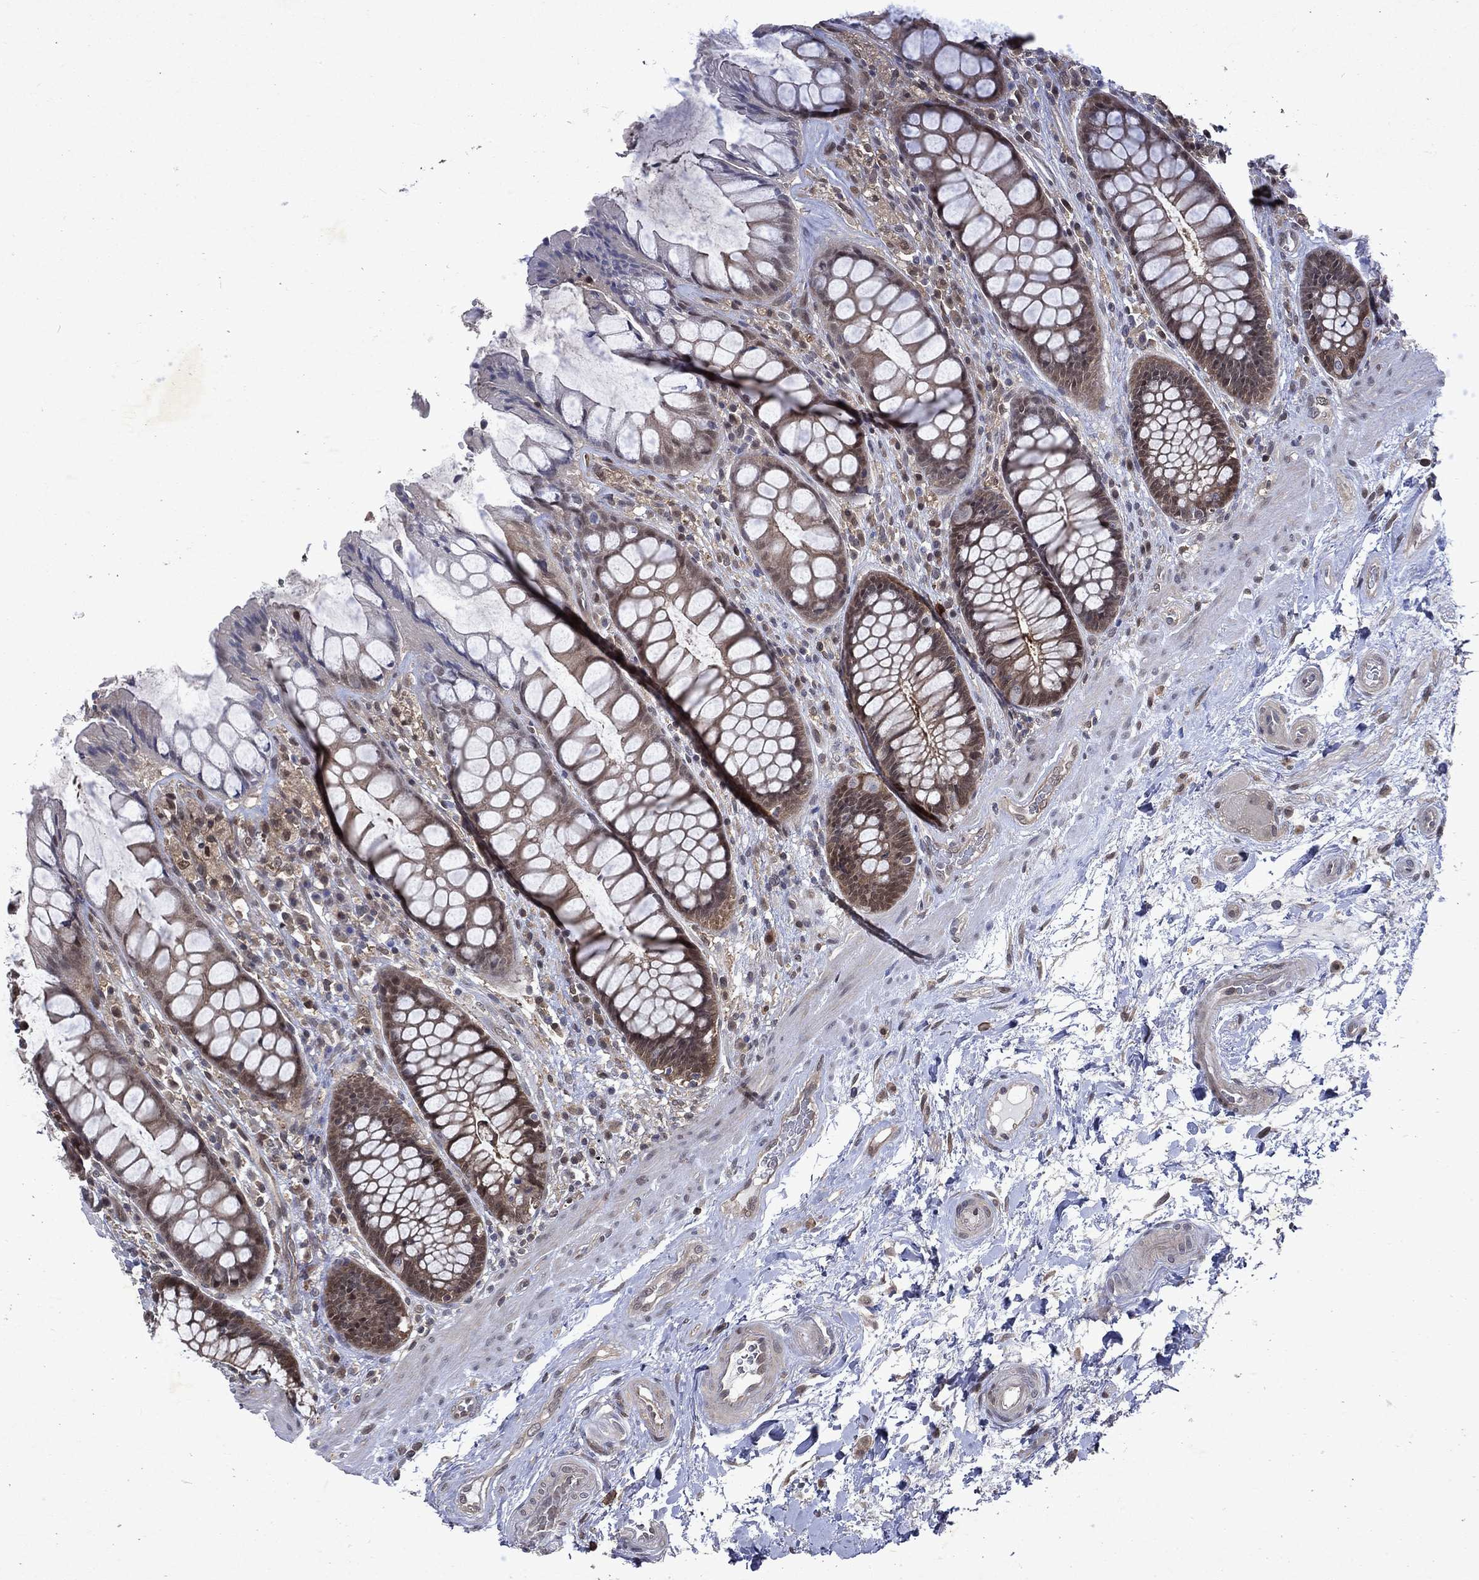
{"staining": {"intensity": "moderate", "quantity": "<25%", "location": "cytoplasmic/membranous,nuclear"}, "tissue": "rectum", "cell_type": "Glandular cells", "image_type": "normal", "snomed": [{"axis": "morphology", "description": "Normal tissue, NOS"}, {"axis": "topography", "description": "Rectum"}], "caption": "Brown immunohistochemical staining in unremarkable rectum shows moderate cytoplasmic/membranous,nuclear staining in approximately <25% of glandular cells.", "gene": "MTAP", "patient": {"sex": "female", "age": 58}}